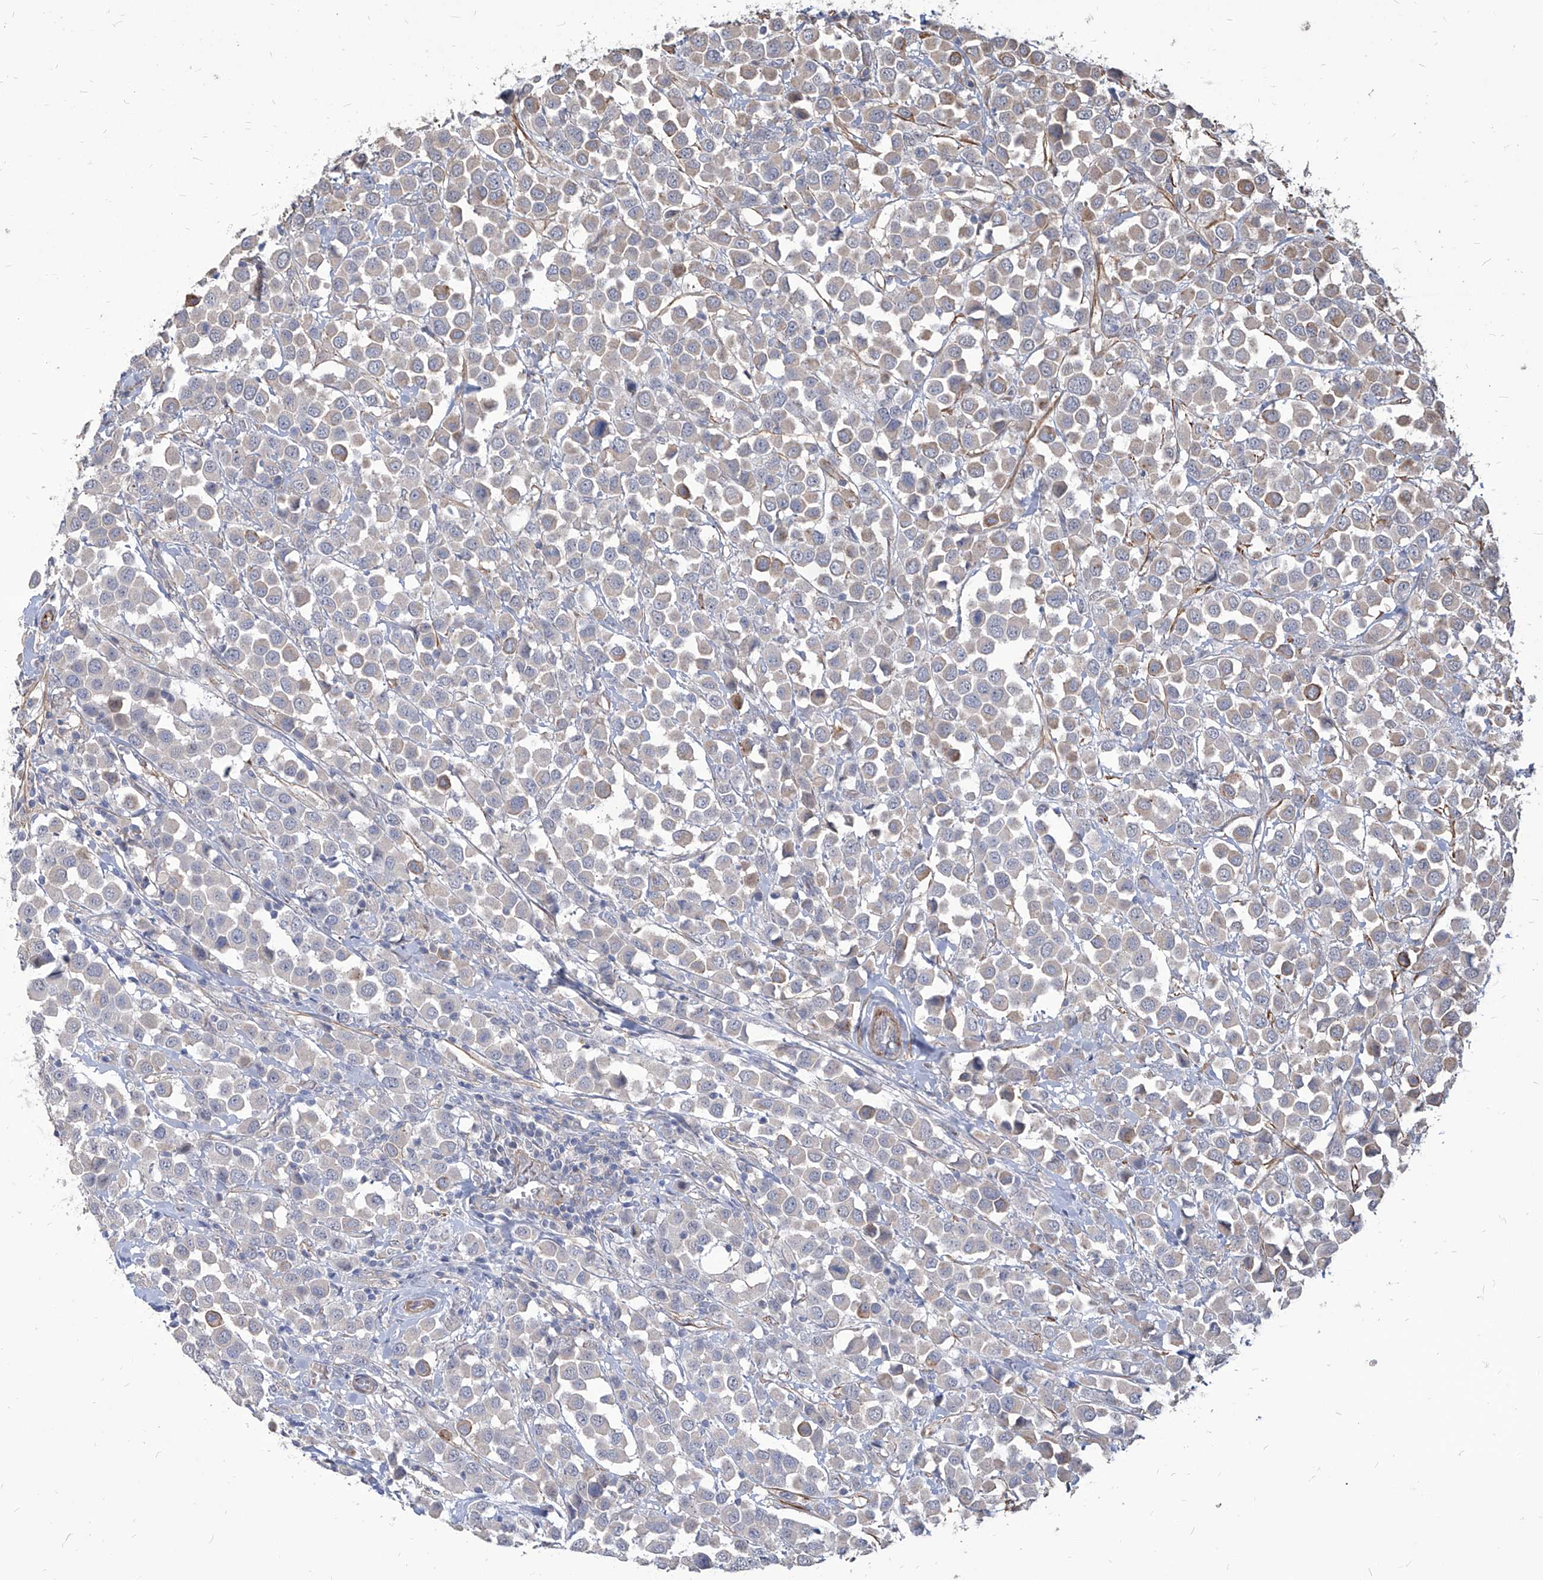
{"staining": {"intensity": "weak", "quantity": "<25%", "location": "cytoplasmic/membranous"}, "tissue": "breast cancer", "cell_type": "Tumor cells", "image_type": "cancer", "snomed": [{"axis": "morphology", "description": "Duct carcinoma"}, {"axis": "topography", "description": "Breast"}], "caption": "The photomicrograph demonstrates no staining of tumor cells in breast cancer. Nuclei are stained in blue.", "gene": "FAM83B", "patient": {"sex": "female", "age": 61}}